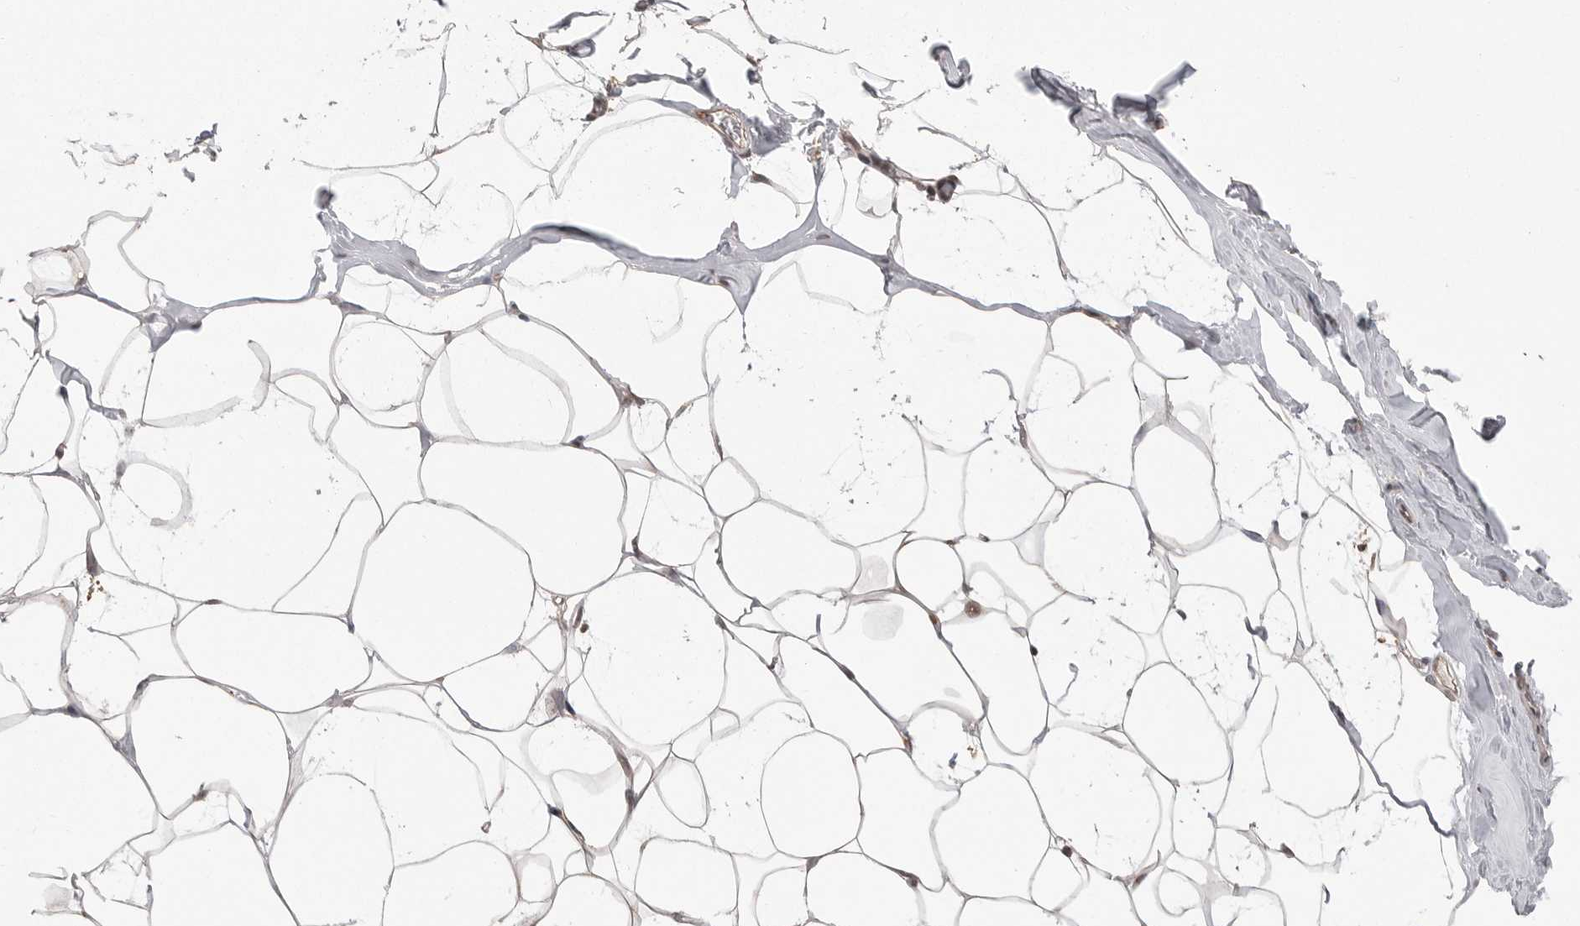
{"staining": {"intensity": "weak", "quantity": ">75%", "location": "cytoplasmic/membranous"}, "tissue": "adipose tissue", "cell_type": "Adipocytes", "image_type": "normal", "snomed": [{"axis": "morphology", "description": "Normal tissue, NOS"}, {"axis": "morphology", "description": "Fibrosis, NOS"}, {"axis": "topography", "description": "Breast"}, {"axis": "topography", "description": "Adipose tissue"}], "caption": "DAB (3,3'-diaminobenzidine) immunohistochemical staining of benign adipose tissue displays weak cytoplasmic/membranous protein expression in about >75% of adipocytes.", "gene": "OXR1", "patient": {"sex": "female", "age": 39}}